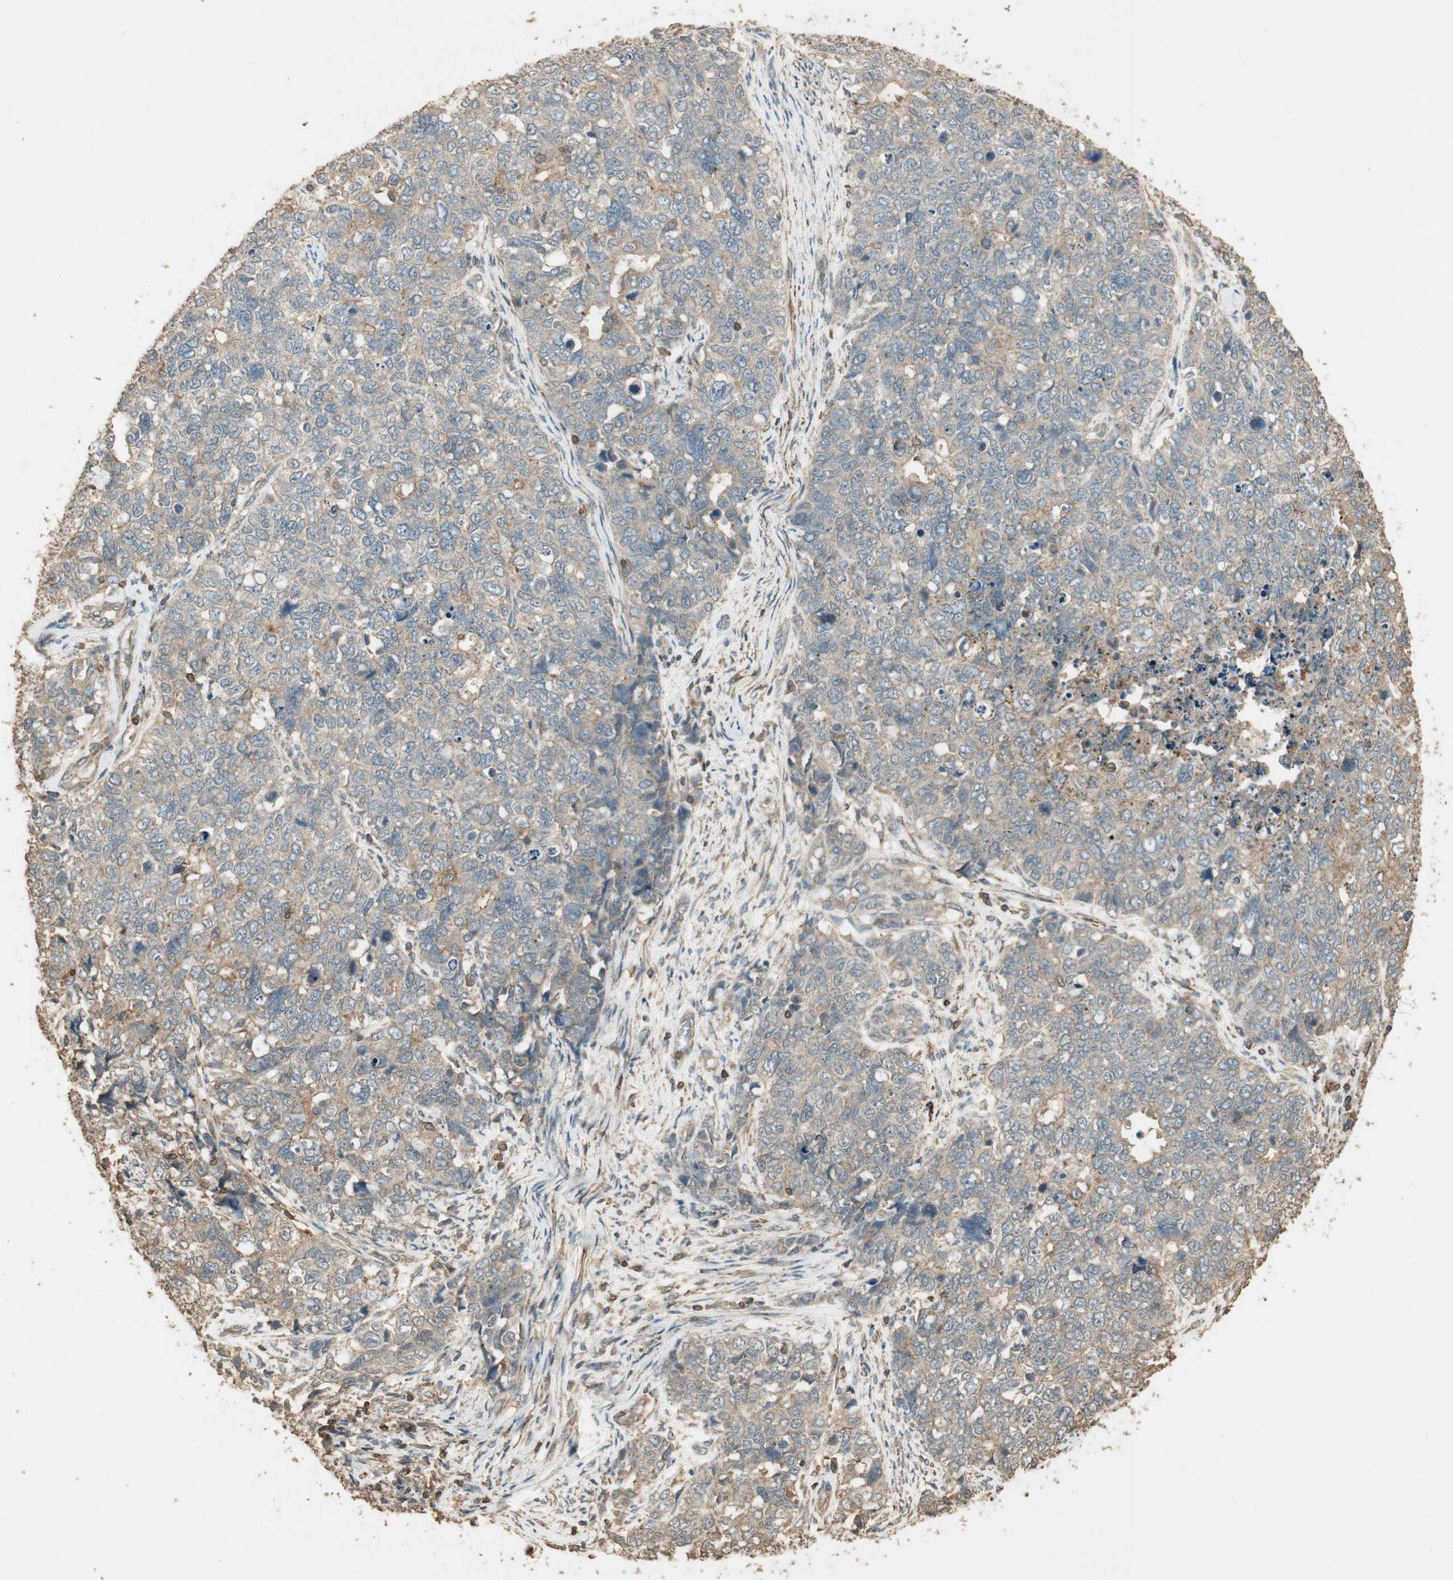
{"staining": {"intensity": "moderate", "quantity": "25%-75%", "location": "cytoplasmic/membranous"}, "tissue": "cervical cancer", "cell_type": "Tumor cells", "image_type": "cancer", "snomed": [{"axis": "morphology", "description": "Squamous cell carcinoma, NOS"}, {"axis": "topography", "description": "Cervix"}], "caption": "Immunohistochemistry micrograph of squamous cell carcinoma (cervical) stained for a protein (brown), which demonstrates medium levels of moderate cytoplasmic/membranous positivity in approximately 25%-75% of tumor cells.", "gene": "USP2", "patient": {"sex": "female", "age": 63}}